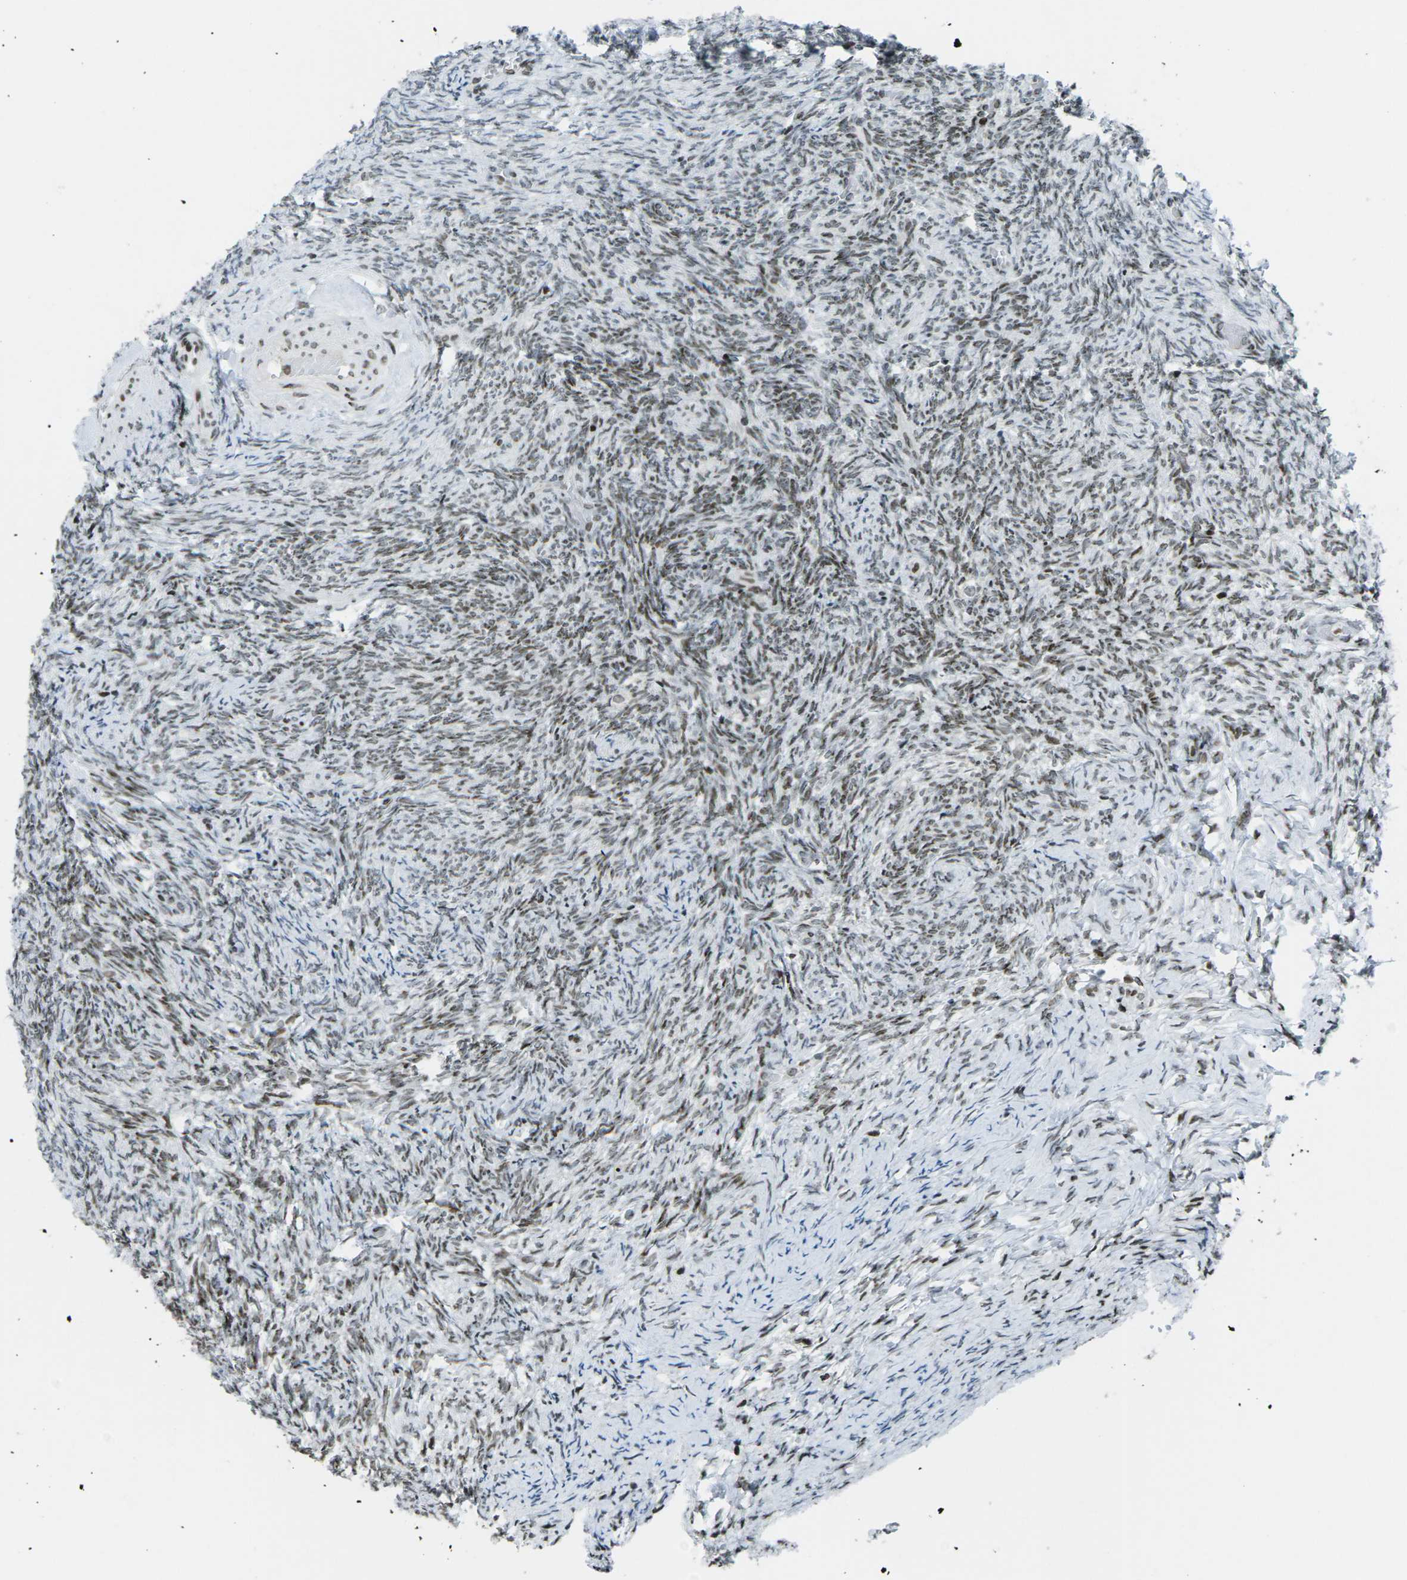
{"staining": {"intensity": "weak", "quantity": ">75%", "location": "cytoplasmic/membranous,nuclear"}, "tissue": "ovary", "cell_type": "Follicle cells", "image_type": "normal", "snomed": [{"axis": "morphology", "description": "Normal tissue, NOS"}, {"axis": "topography", "description": "Ovary"}], "caption": "IHC (DAB (3,3'-diaminobenzidine)) staining of benign human ovary exhibits weak cytoplasmic/membranous,nuclear protein staining in about >75% of follicle cells. Using DAB (3,3'-diaminobenzidine) (brown) and hematoxylin (blue) stains, captured at high magnification using brightfield microscopy.", "gene": "EME1", "patient": {"sex": "female", "age": 41}}